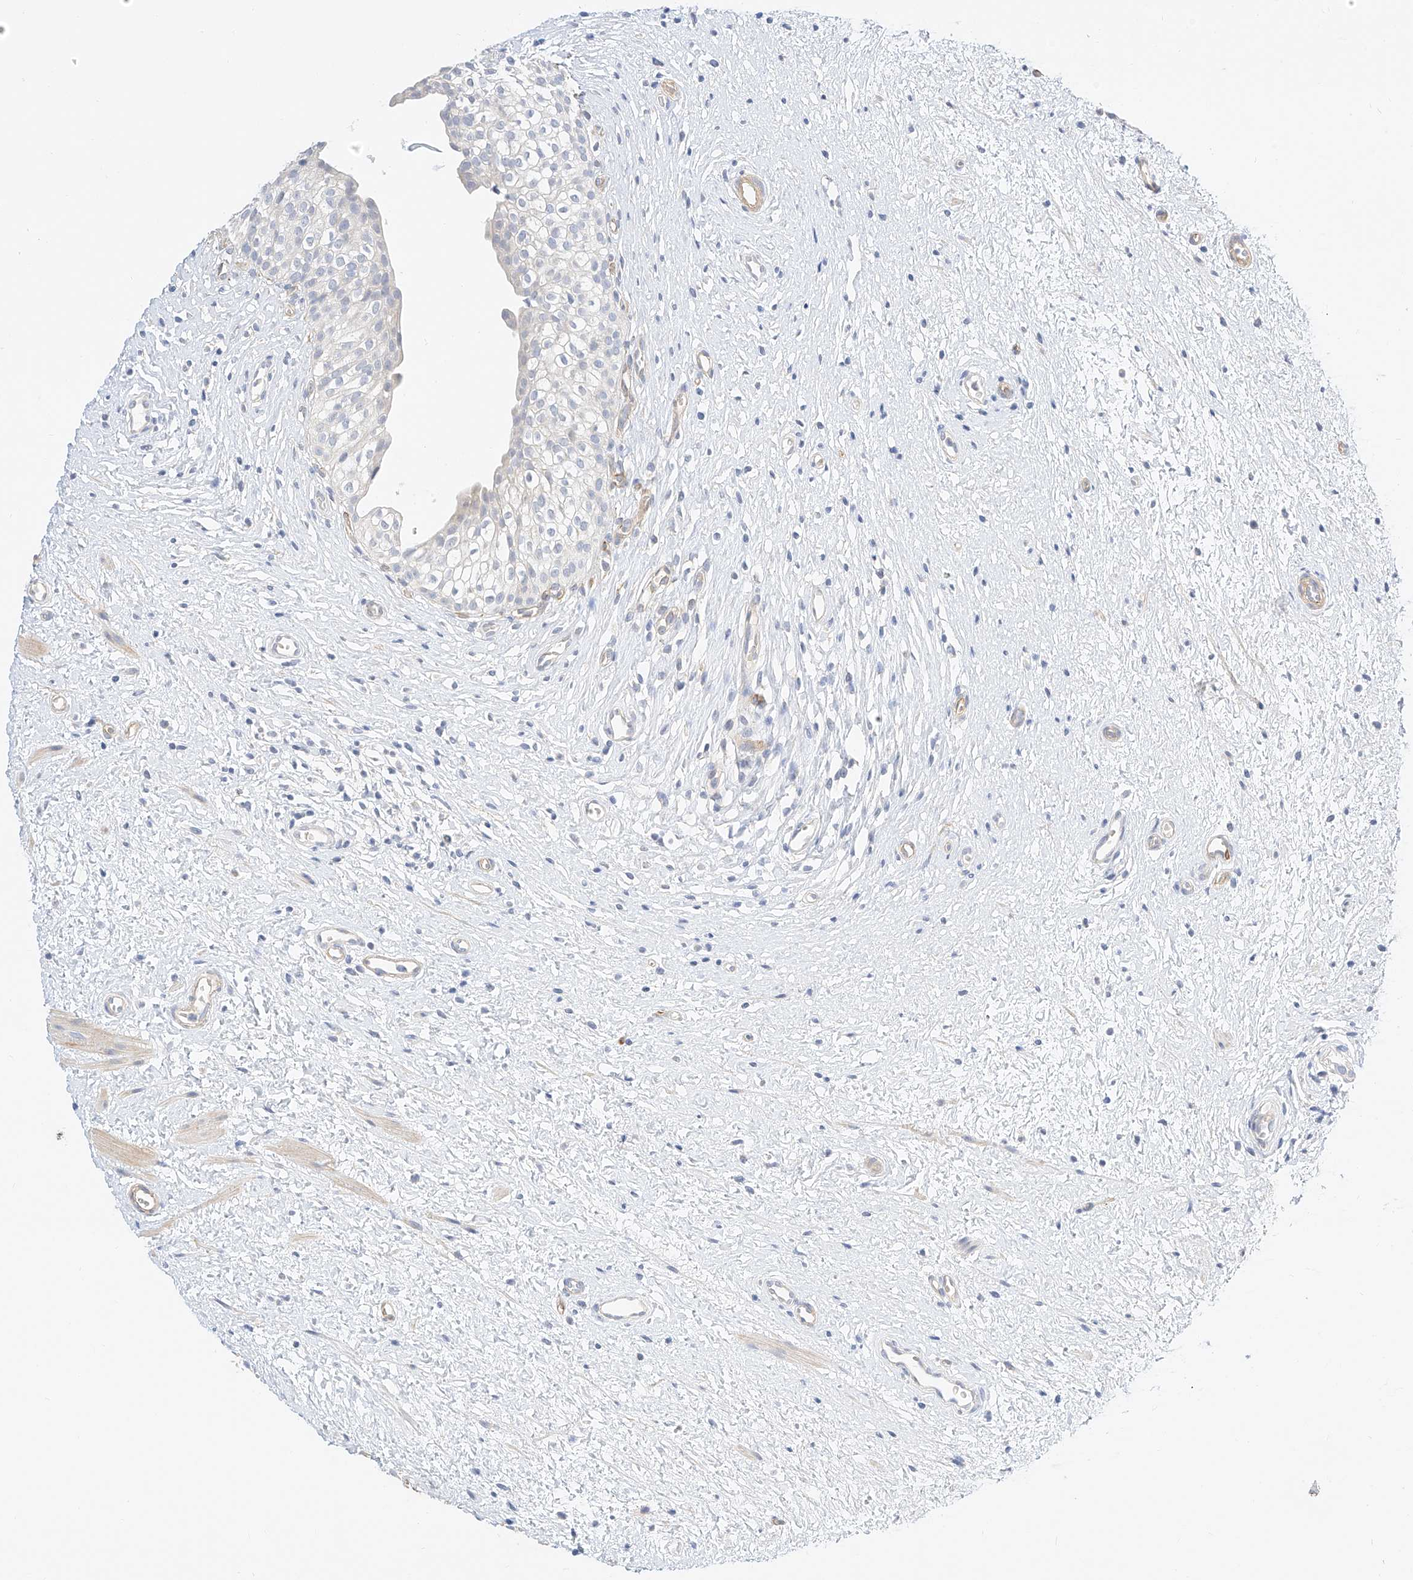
{"staining": {"intensity": "negative", "quantity": "none", "location": "none"}, "tissue": "urinary bladder", "cell_type": "Urothelial cells", "image_type": "normal", "snomed": [{"axis": "morphology", "description": "Normal tissue, NOS"}, {"axis": "topography", "description": "Urinary bladder"}], "caption": "Human urinary bladder stained for a protein using immunohistochemistry (IHC) demonstrates no positivity in urothelial cells.", "gene": "CDCP2", "patient": {"sex": "male", "age": 1}}